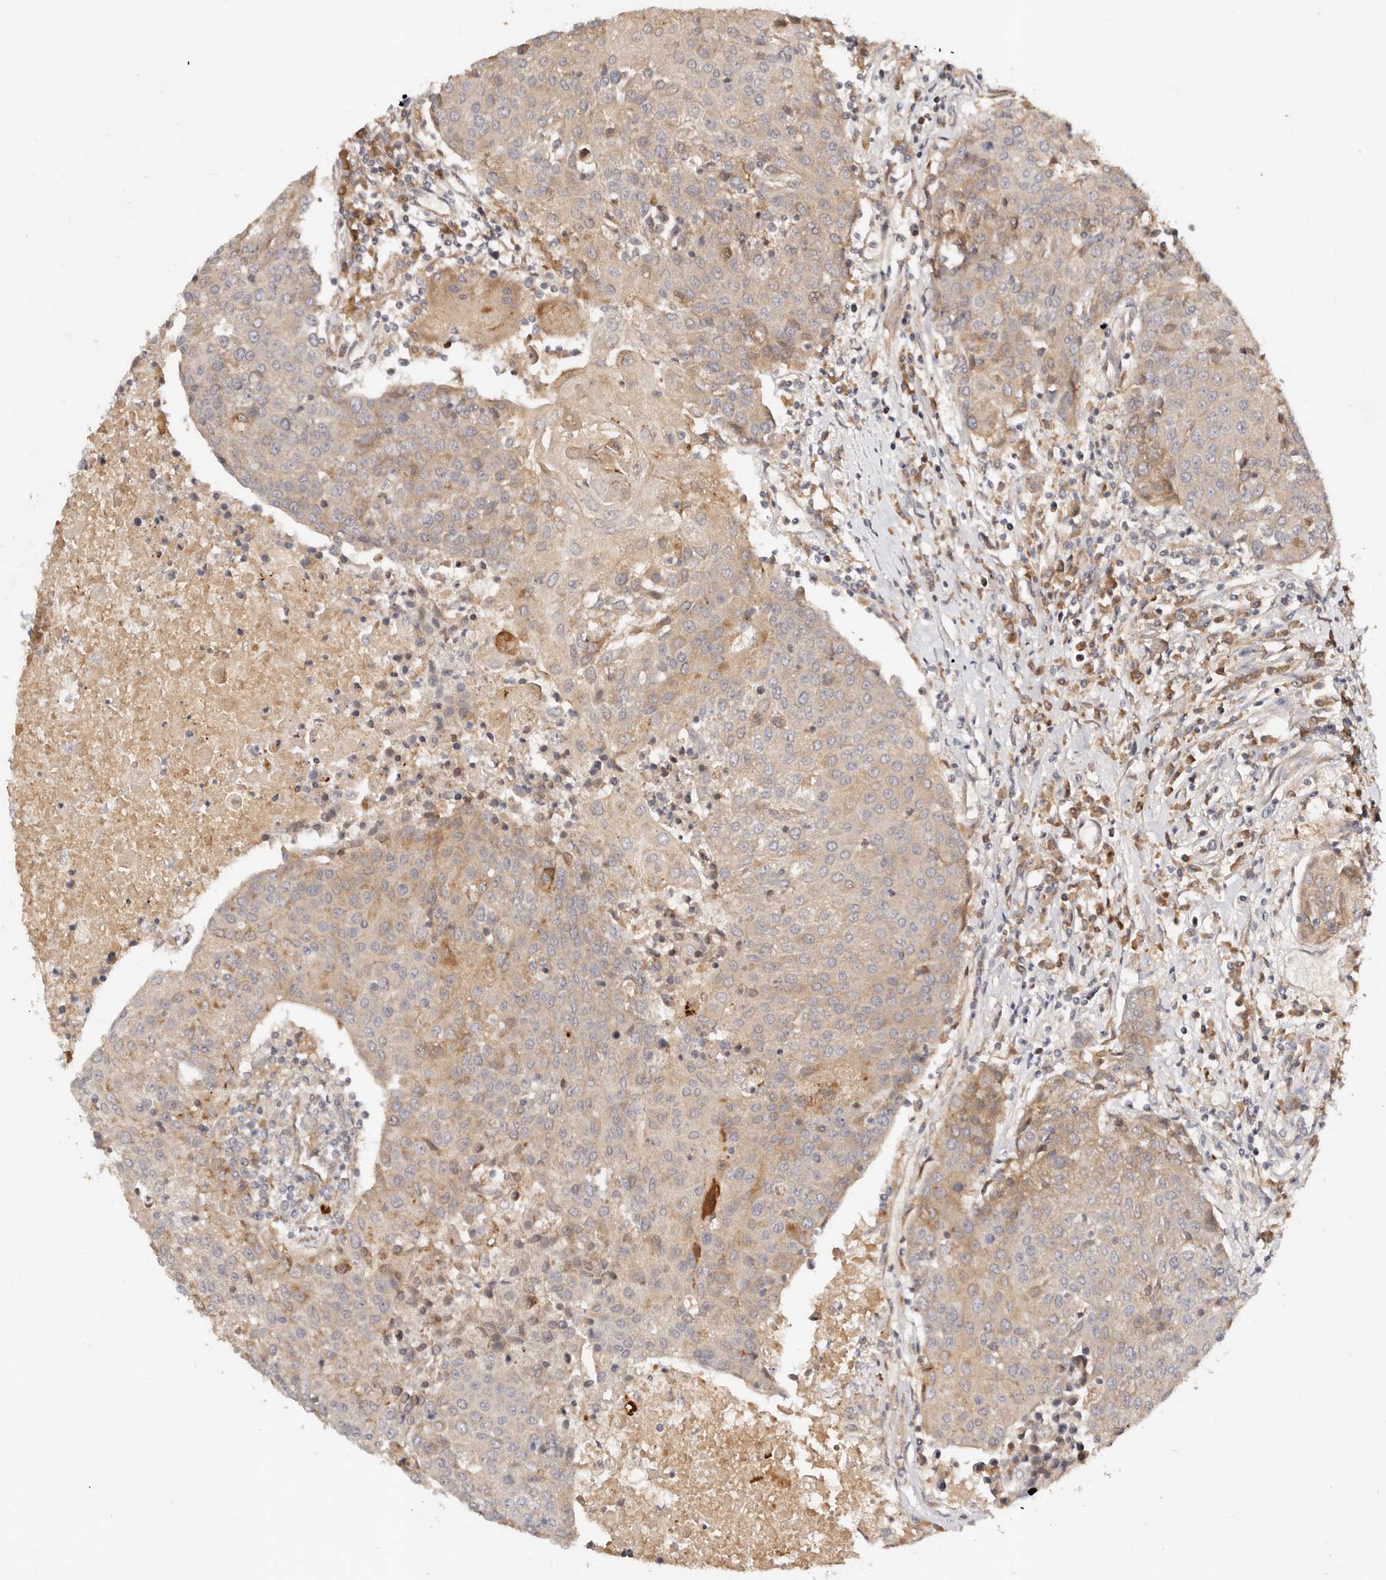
{"staining": {"intensity": "moderate", "quantity": "<25%", "location": "cytoplasmic/membranous"}, "tissue": "urothelial cancer", "cell_type": "Tumor cells", "image_type": "cancer", "snomed": [{"axis": "morphology", "description": "Urothelial carcinoma, High grade"}, {"axis": "topography", "description": "Urinary bladder"}], "caption": "An IHC photomicrograph of tumor tissue is shown. Protein staining in brown highlights moderate cytoplasmic/membranous positivity in high-grade urothelial carcinoma within tumor cells. (DAB (3,3'-diaminobenzidine) IHC, brown staining for protein, blue staining for nuclei).", "gene": "DENND11", "patient": {"sex": "female", "age": 85}}